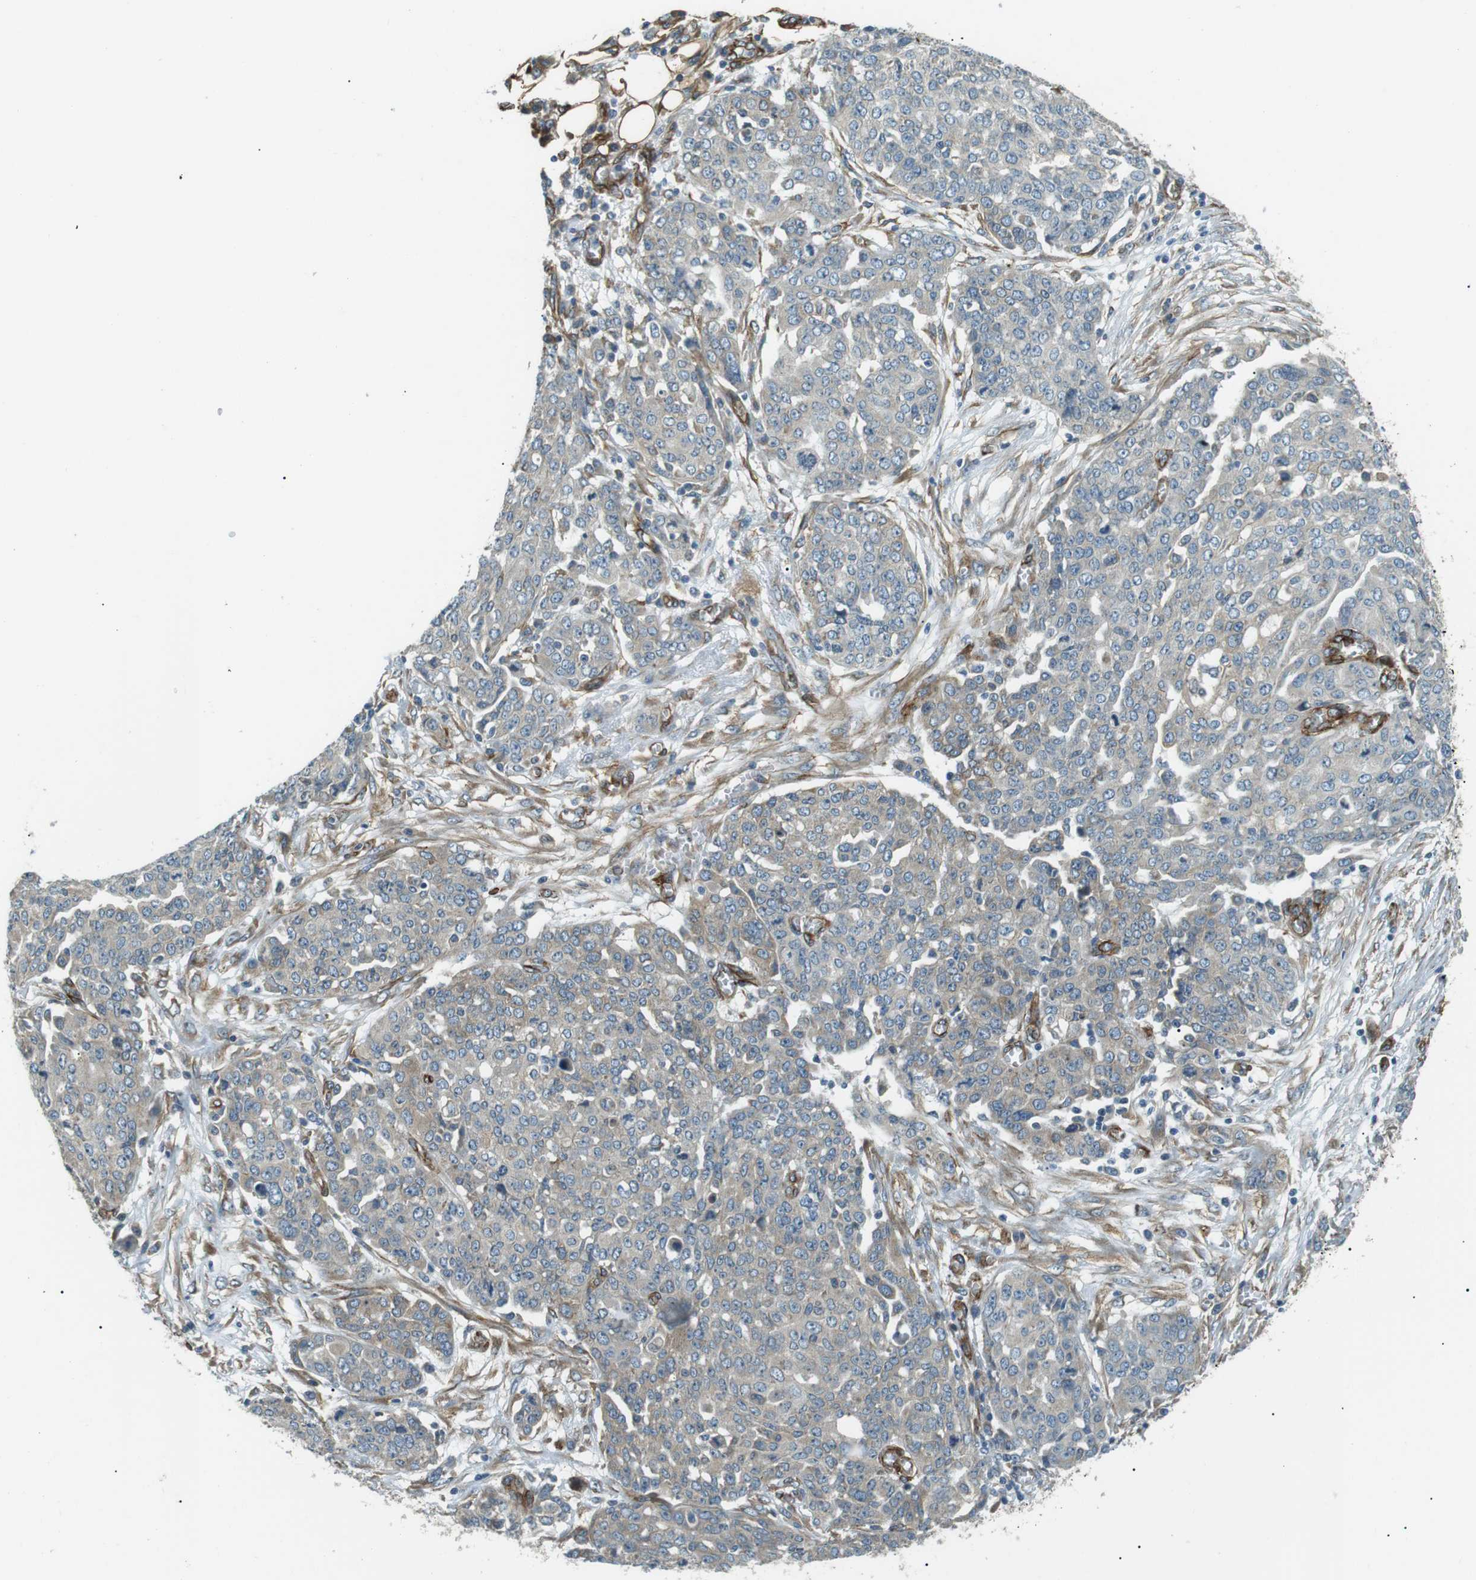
{"staining": {"intensity": "weak", "quantity": "<25%", "location": "cytoplasmic/membranous"}, "tissue": "ovarian cancer", "cell_type": "Tumor cells", "image_type": "cancer", "snomed": [{"axis": "morphology", "description": "Cystadenocarcinoma, serous, NOS"}, {"axis": "topography", "description": "Soft tissue"}, {"axis": "topography", "description": "Ovary"}], "caption": "IHC of ovarian cancer (serous cystadenocarcinoma) exhibits no expression in tumor cells.", "gene": "ODR4", "patient": {"sex": "female", "age": 57}}